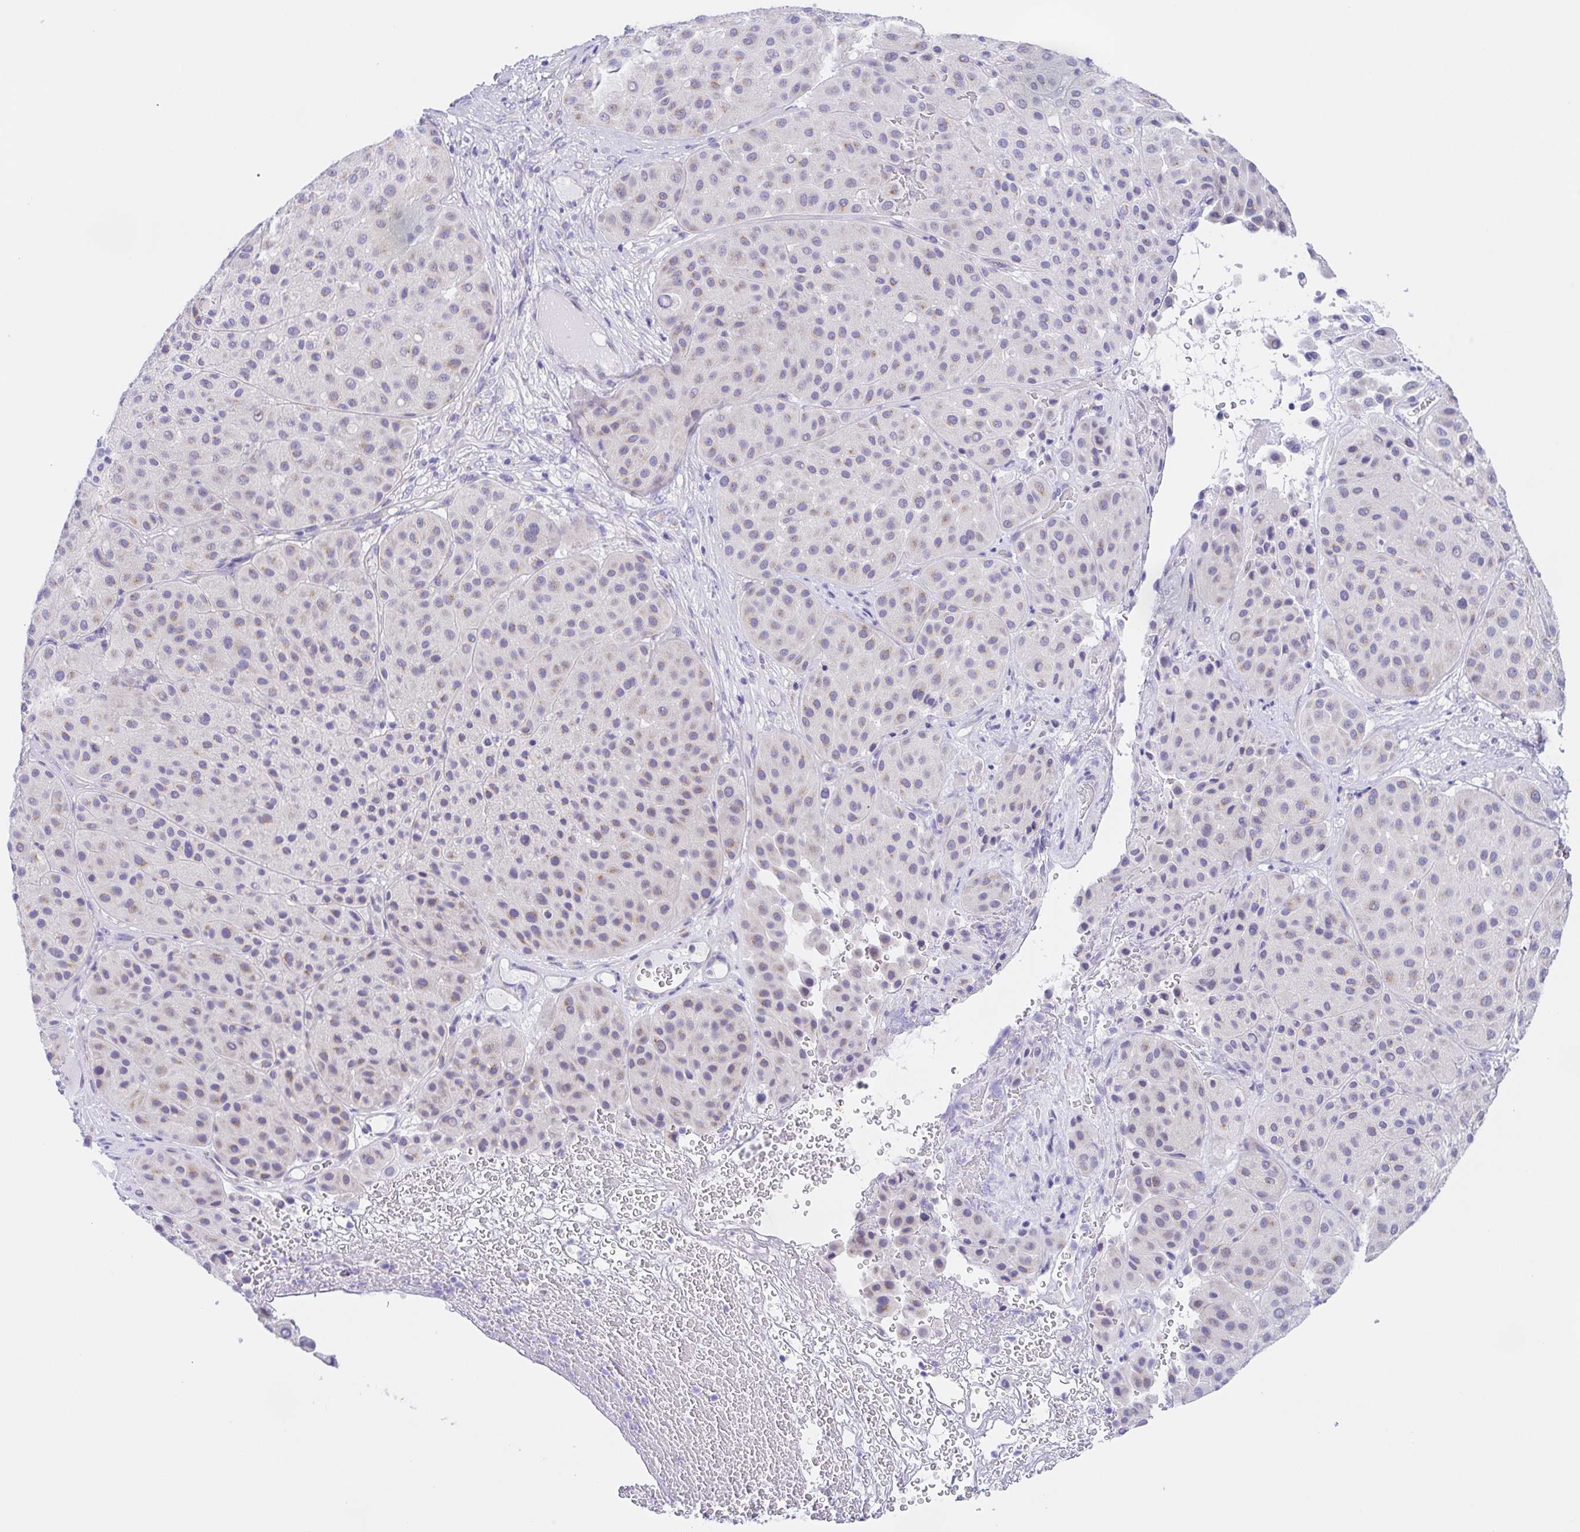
{"staining": {"intensity": "negative", "quantity": "none", "location": "none"}, "tissue": "melanoma", "cell_type": "Tumor cells", "image_type": "cancer", "snomed": [{"axis": "morphology", "description": "Malignant melanoma, Metastatic site"}, {"axis": "topography", "description": "Smooth muscle"}], "caption": "Immunohistochemistry micrograph of melanoma stained for a protein (brown), which demonstrates no expression in tumor cells.", "gene": "SCG3", "patient": {"sex": "male", "age": 41}}